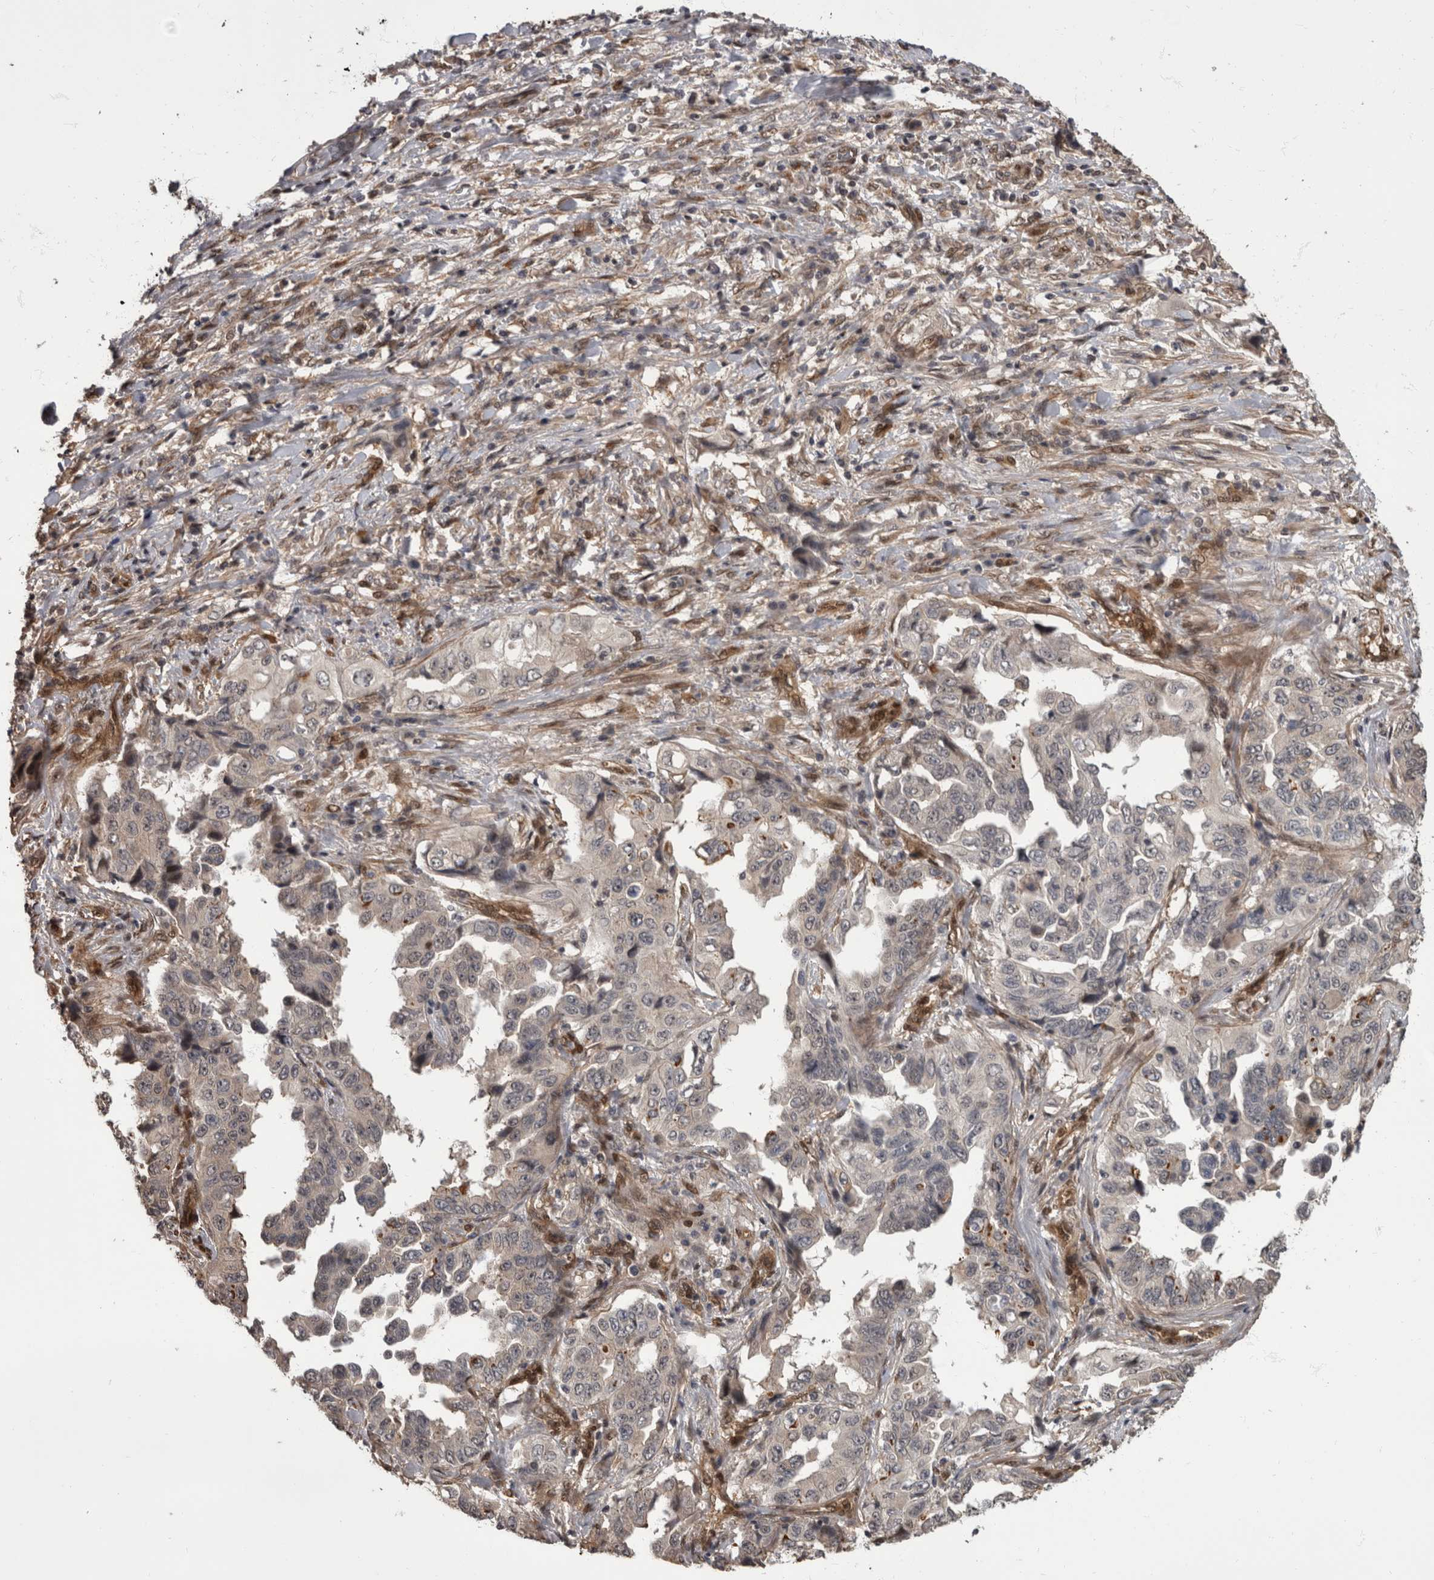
{"staining": {"intensity": "negative", "quantity": "none", "location": "none"}, "tissue": "lung cancer", "cell_type": "Tumor cells", "image_type": "cancer", "snomed": [{"axis": "morphology", "description": "Adenocarcinoma, NOS"}, {"axis": "topography", "description": "Lung"}], "caption": "High power microscopy image of an immunohistochemistry (IHC) image of lung adenocarcinoma, revealing no significant staining in tumor cells.", "gene": "AKT3", "patient": {"sex": "female", "age": 51}}